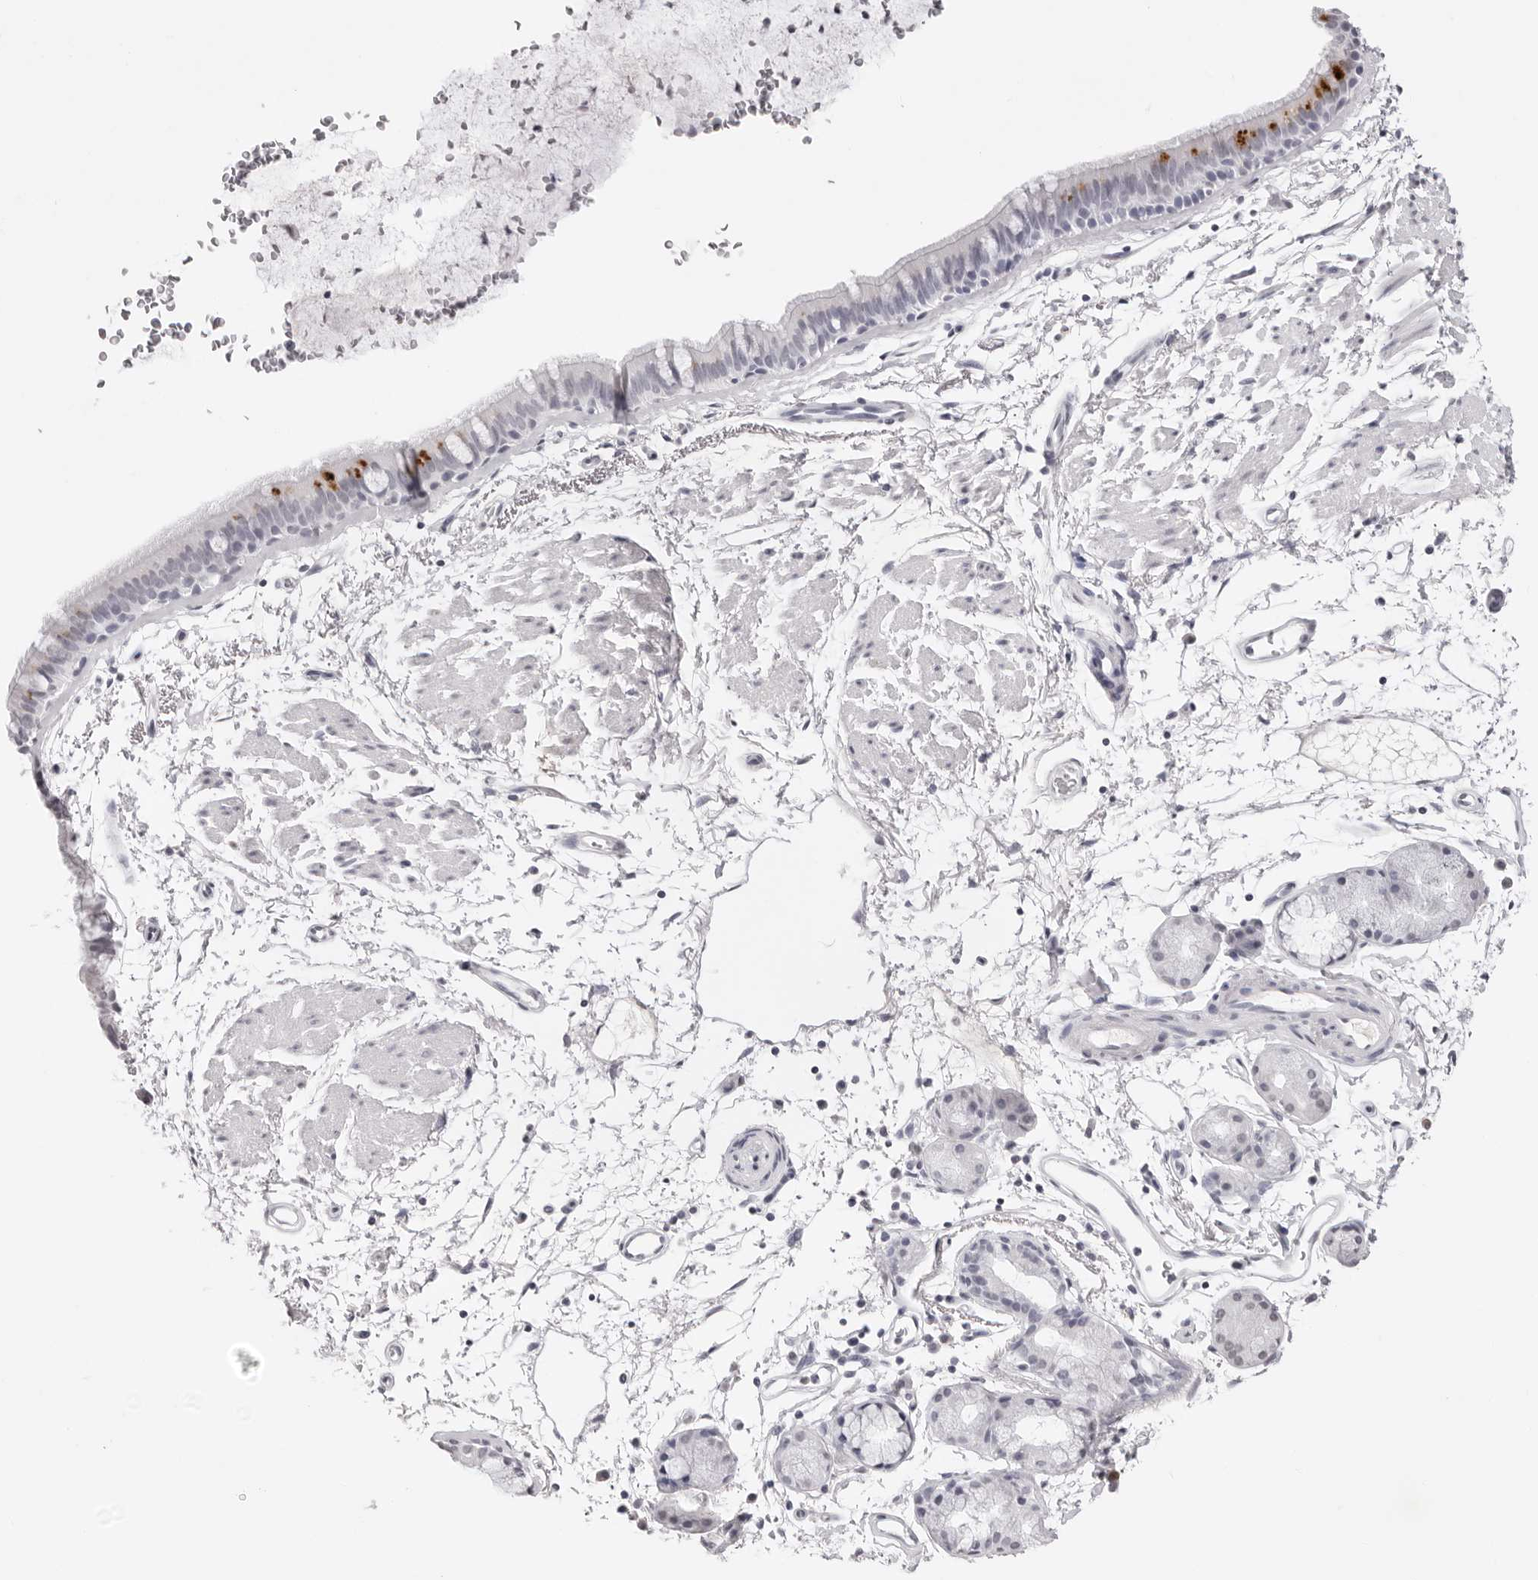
{"staining": {"intensity": "moderate", "quantity": "<25%", "location": "cytoplasmic/membranous"}, "tissue": "bronchus", "cell_type": "Respiratory epithelial cells", "image_type": "normal", "snomed": [{"axis": "morphology", "description": "Normal tissue, NOS"}, {"axis": "topography", "description": "Lymph node"}, {"axis": "topography", "description": "Bronchus"}], "caption": "Immunohistochemical staining of unremarkable human bronchus reveals low levels of moderate cytoplasmic/membranous expression in approximately <25% of respiratory epithelial cells.", "gene": "CST5", "patient": {"sex": "female", "age": 70}}